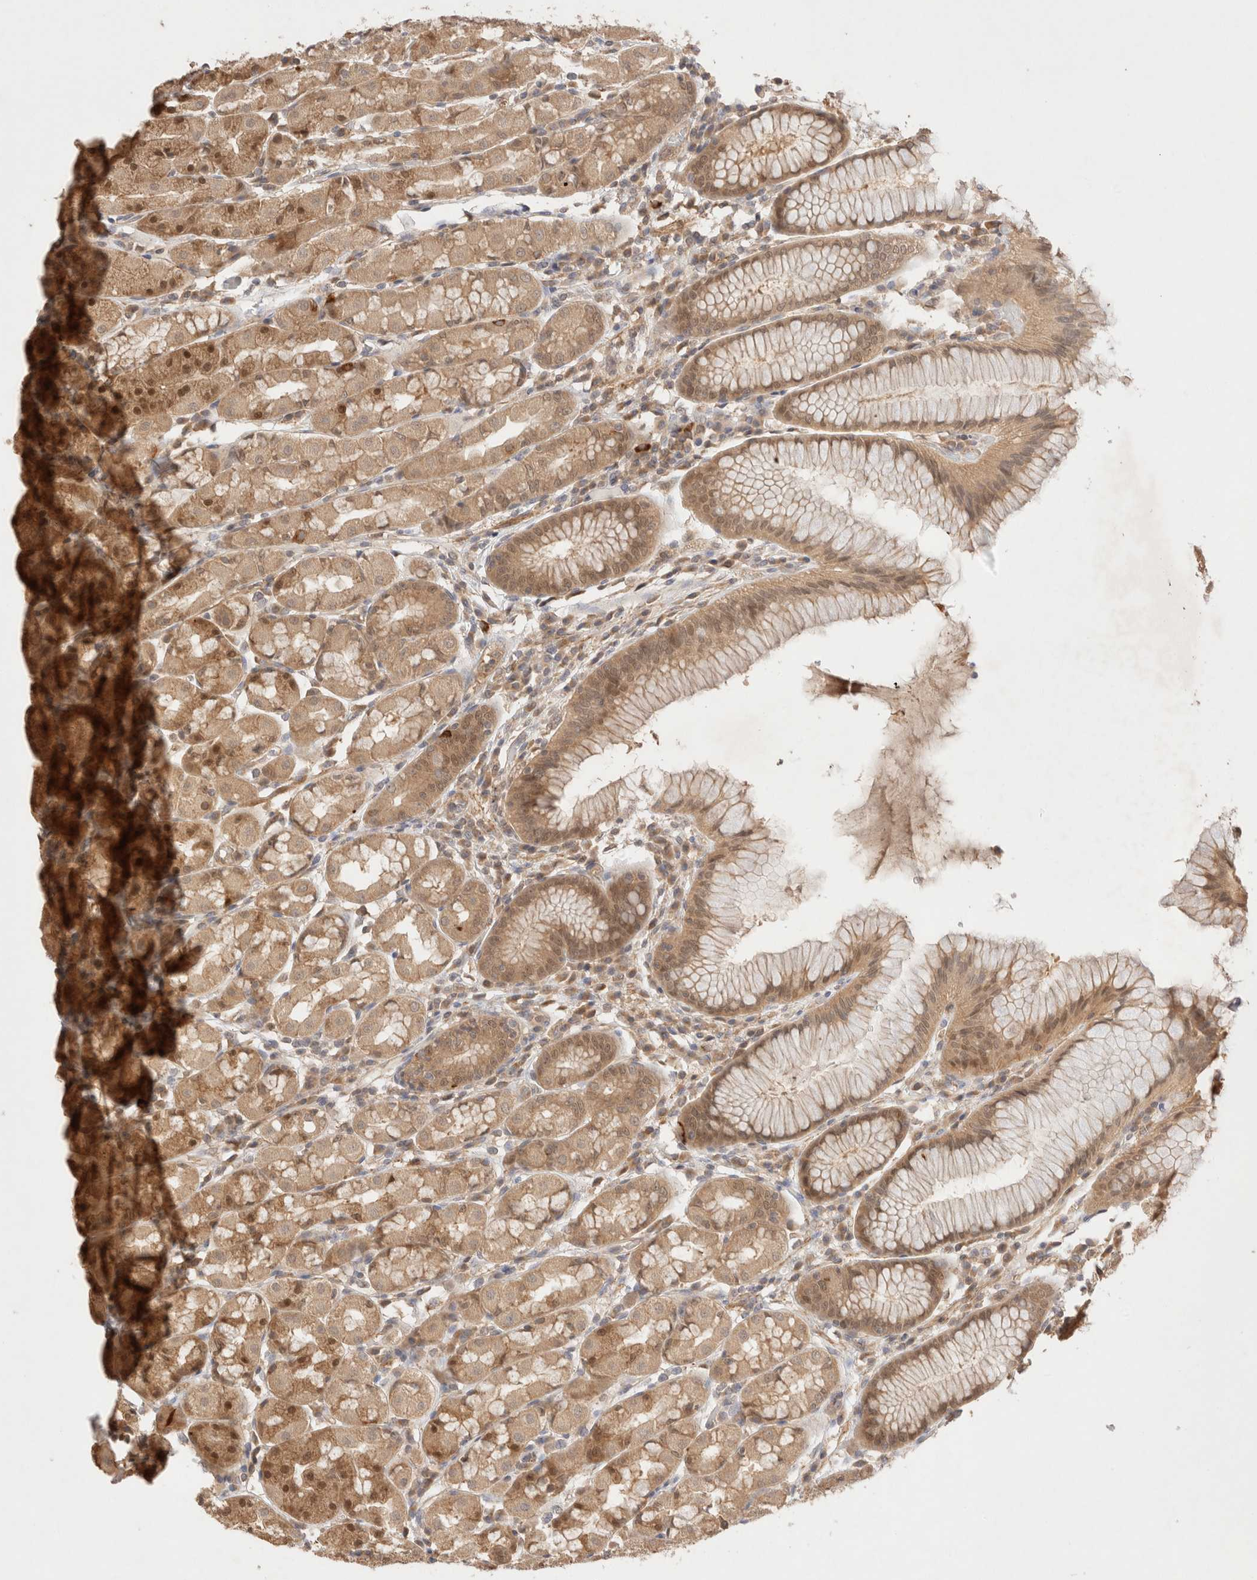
{"staining": {"intensity": "moderate", "quantity": ">75%", "location": "cytoplasmic/membranous,nuclear"}, "tissue": "stomach", "cell_type": "Glandular cells", "image_type": "normal", "snomed": [{"axis": "morphology", "description": "Normal tissue, NOS"}, {"axis": "topography", "description": "Stomach, lower"}], "caption": "IHC micrograph of benign human stomach stained for a protein (brown), which shows medium levels of moderate cytoplasmic/membranous,nuclear positivity in approximately >75% of glandular cells.", "gene": "CARNMT1", "patient": {"sex": "female", "age": 56}}